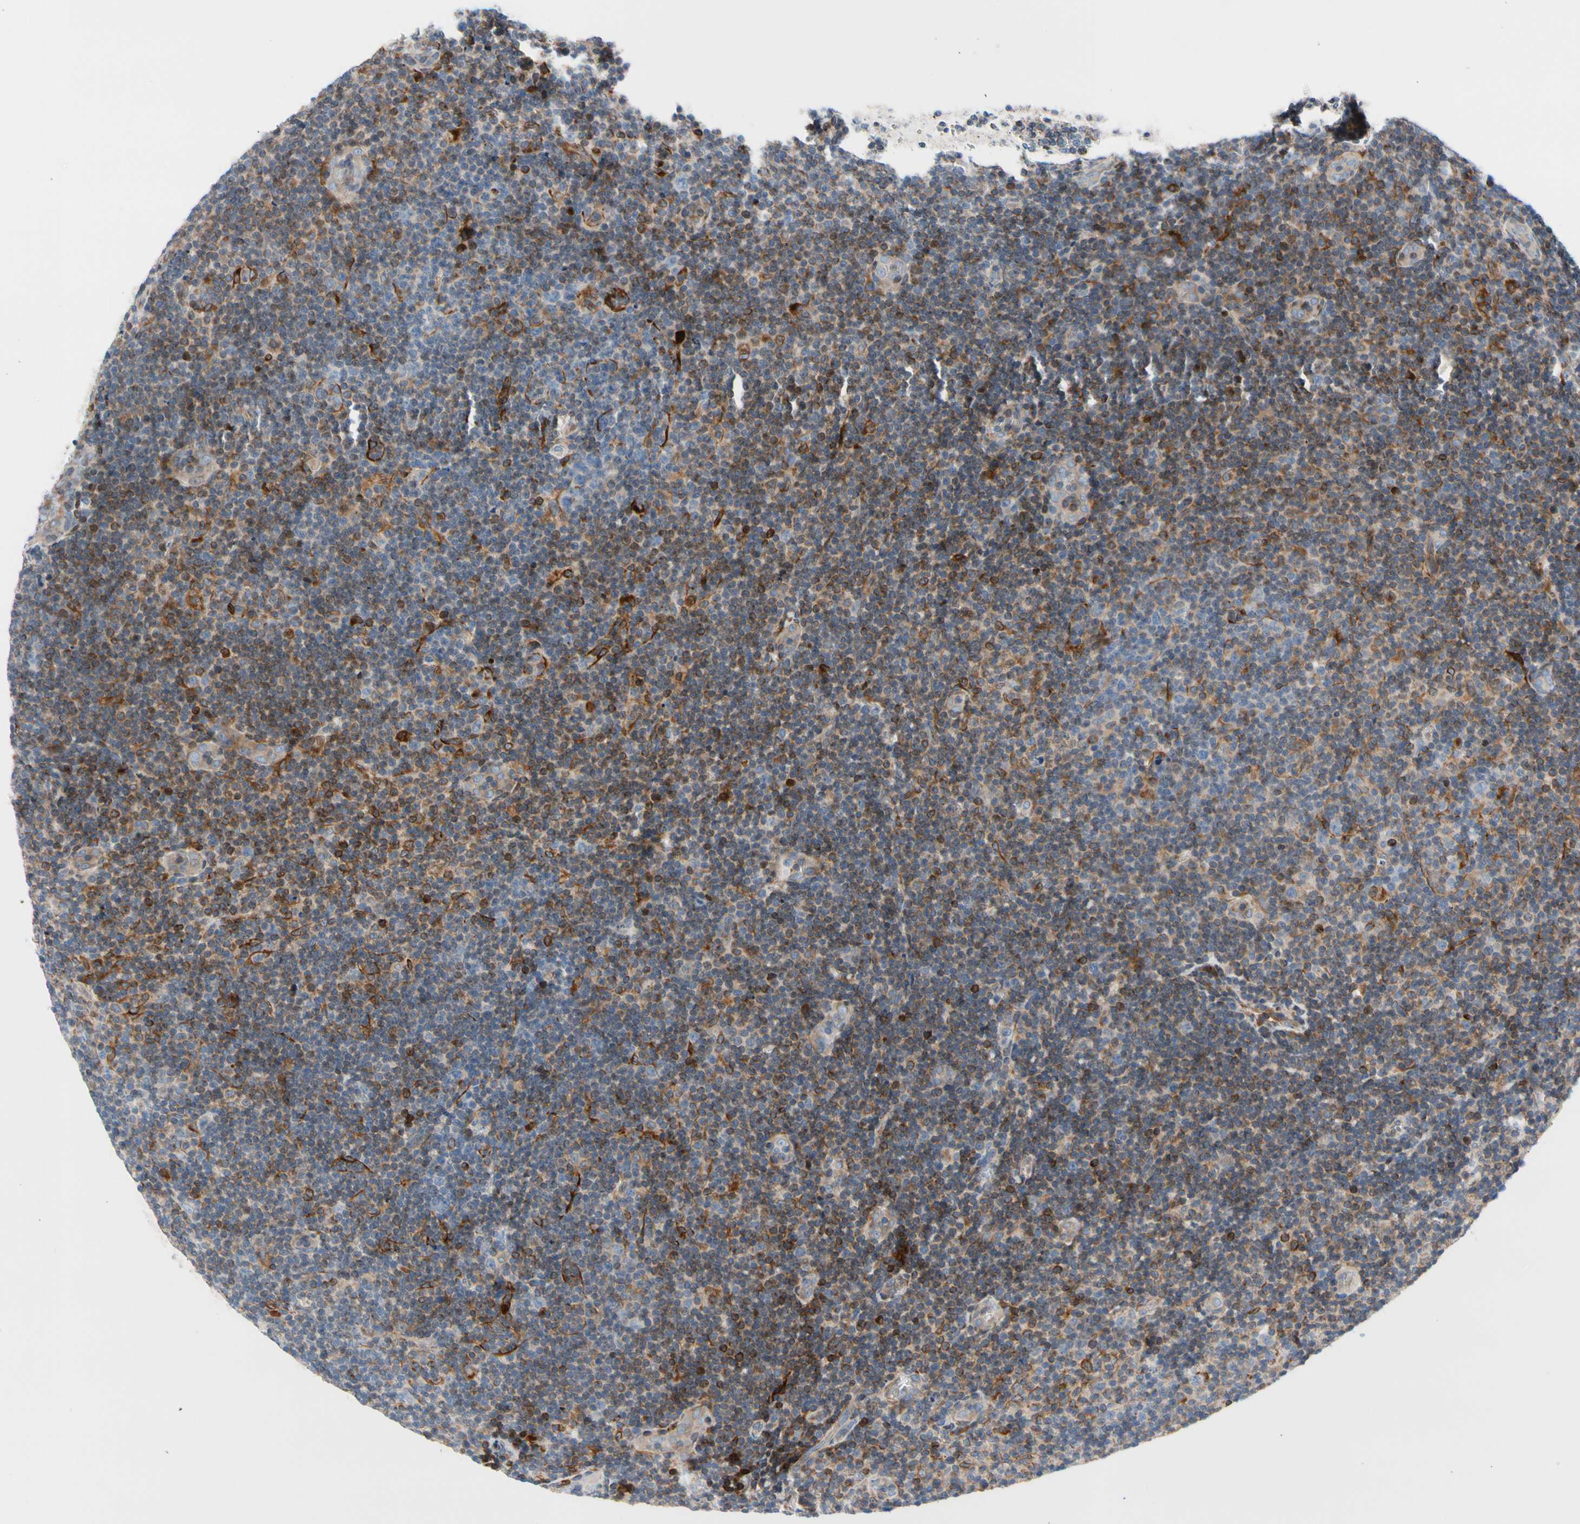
{"staining": {"intensity": "moderate", "quantity": "<25%", "location": "cytoplasmic/membranous"}, "tissue": "lymphoma", "cell_type": "Tumor cells", "image_type": "cancer", "snomed": [{"axis": "morphology", "description": "Malignant lymphoma, non-Hodgkin's type, Low grade"}, {"axis": "topography", "description": "Lymph node"}], "caption": "An immunohistochemistry (IHC) histopathology image of neoplastic tissue is shown. Protein staining in brown highlights moderate cytoplasmic/membranous positivity in malignant lymphoma, non-Hodgkin's type (low-grade) within tumor cells.", "gene": "MAP3K3", "patient": {"sex": "male", "age": 83}}